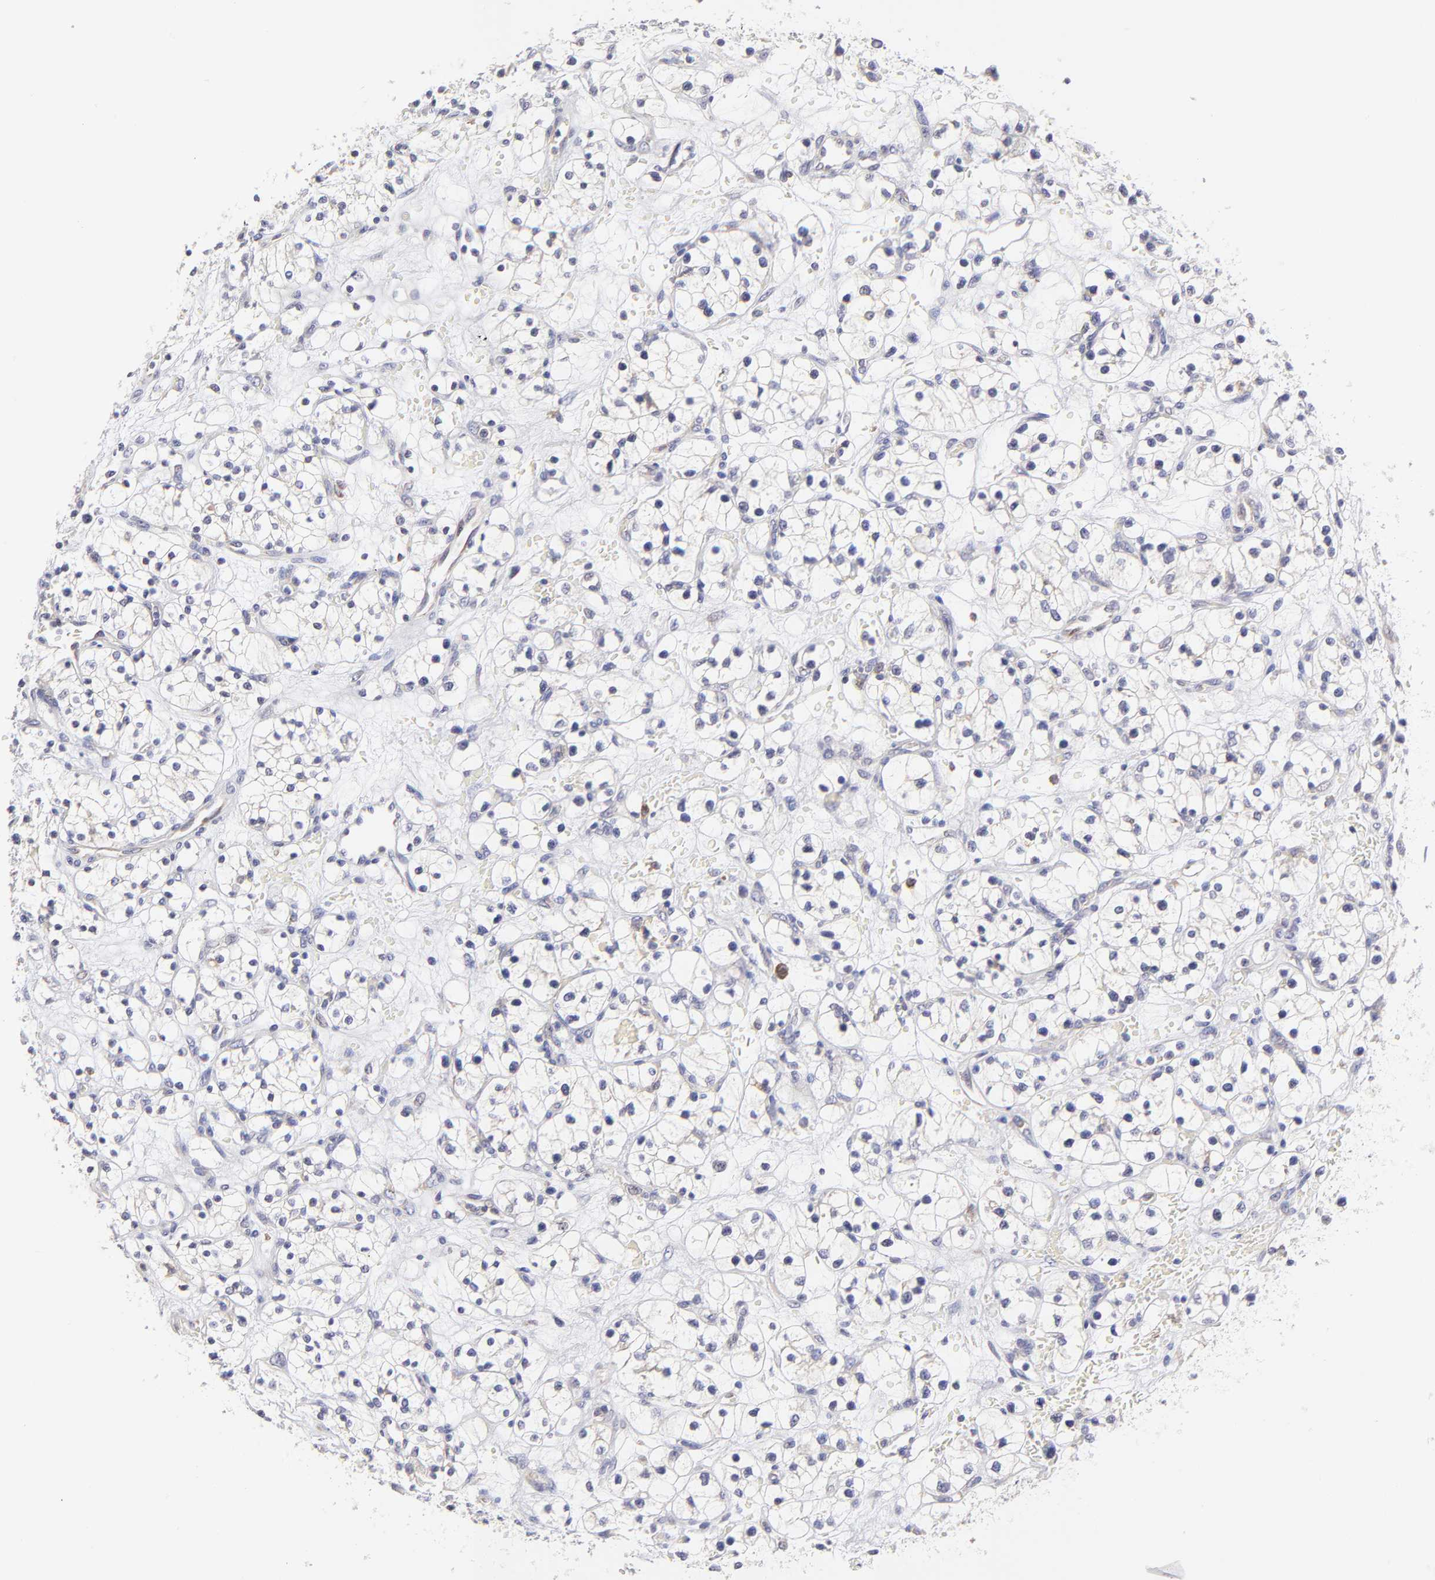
{"staining": {"intensity": "negative", "quantity": "none", "location": "none"}, "tissue": "renal cancer", "cell_type": "Tumor cells", "image_type": "cancer", "snomed": [{"axis": "morphology", "description": "Adenocarcinoma, NOS"}, {"axis": "topography", "description": "Kidney"}], "caption": "Photomicrograph shows no protein staining in tumor cells of renal cancer tissue.", "gene": "GCSAM", "patient": {"sex": "female", "age": 60}}